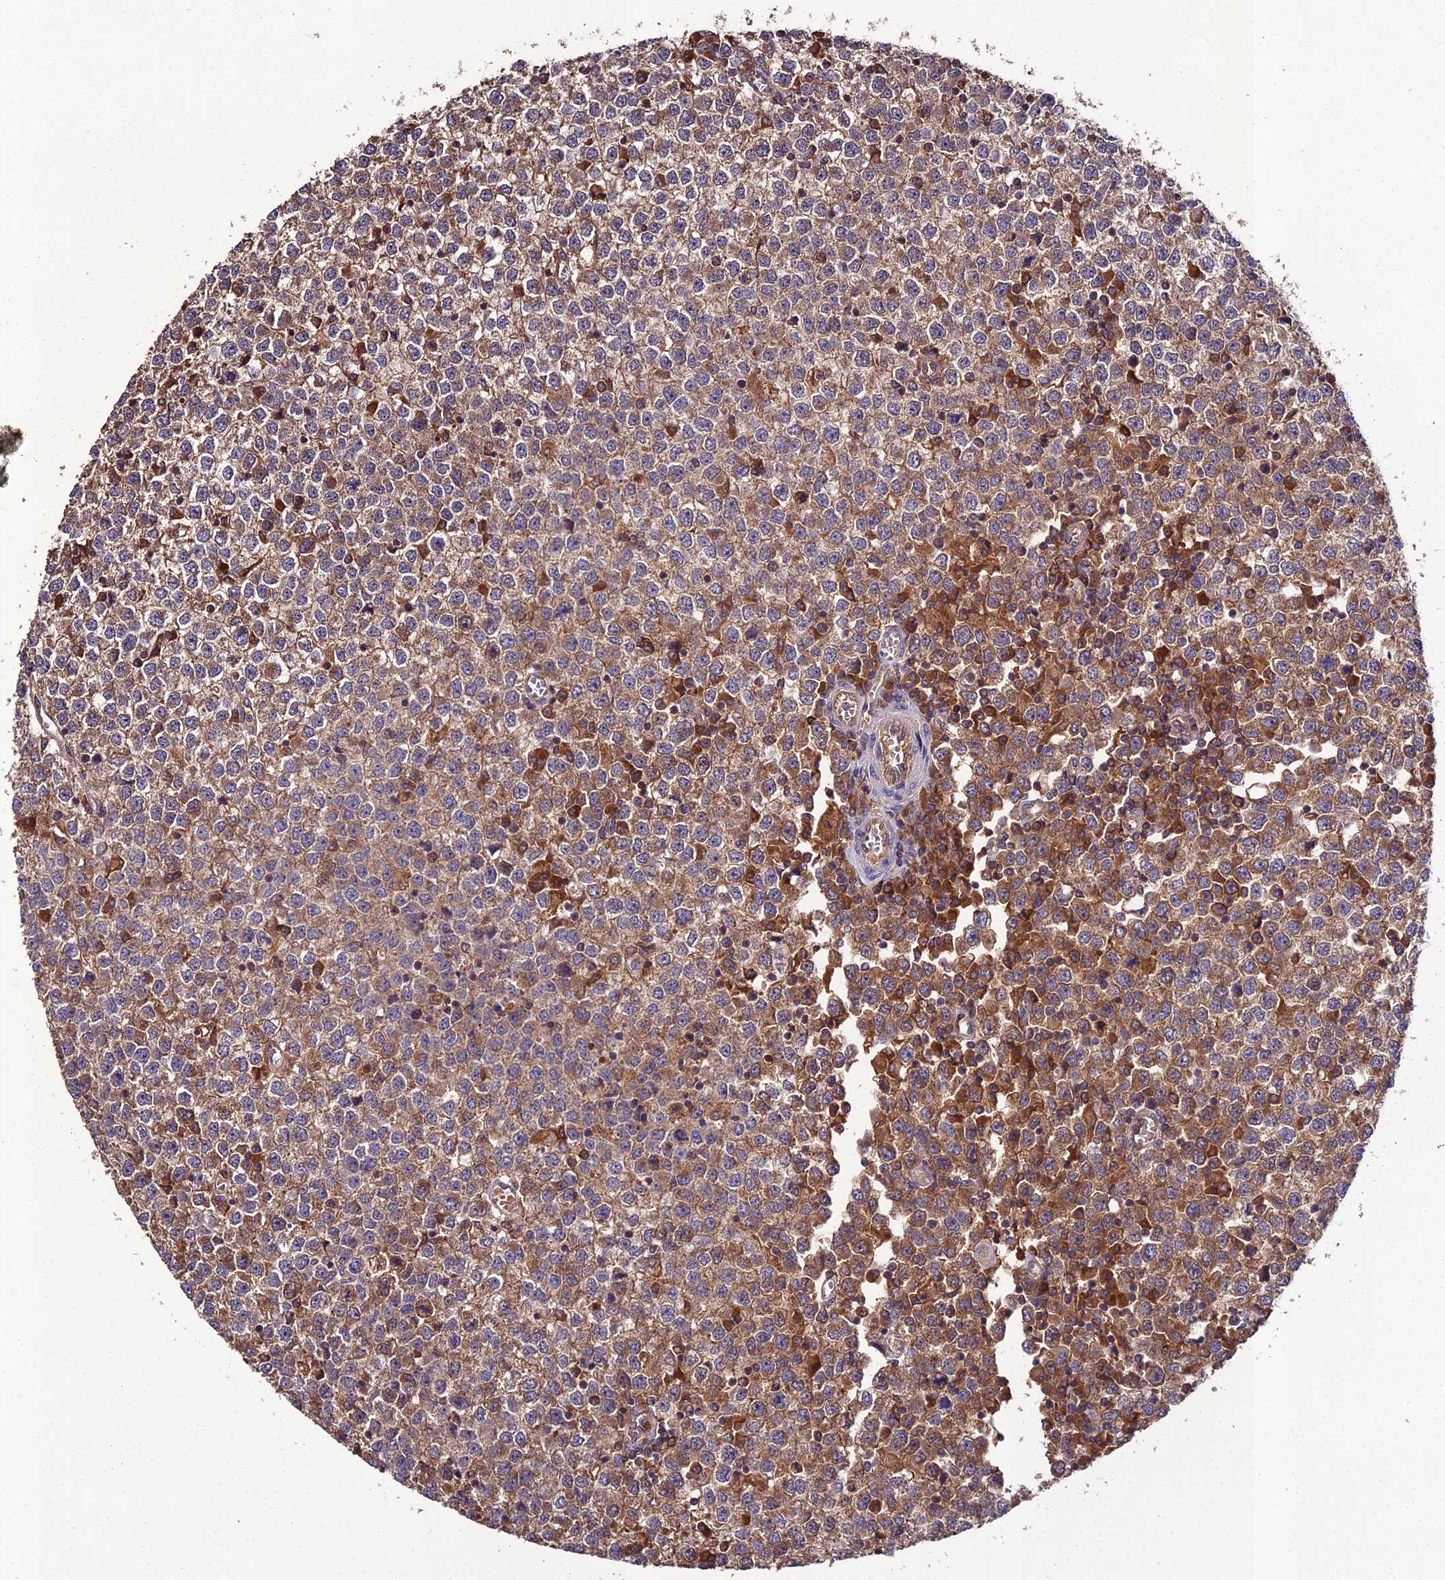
{"staining": {"intensity": "moderate", "quantity": "25%-75%", "location": "cytoplasmic/membranous"}, "tissue": "testis cancer", "cell_type": "Tumor cells", "image_type": "cancer", "snomed": [{"axis": "morphology", "description": "Seminoma, NOS"}, {"axis": "topography", "description": "Testis"}], "caption": "Immunohistochemical staining of testis cancer exhibits moderate cytoplasmic/membranous protein expression in approximately 25%-75% of tumor cells. (IHC, brightfield microscopy, high magnification).", "gene": "TMEM258", "patient": {"sex": "male", "age": 65}}